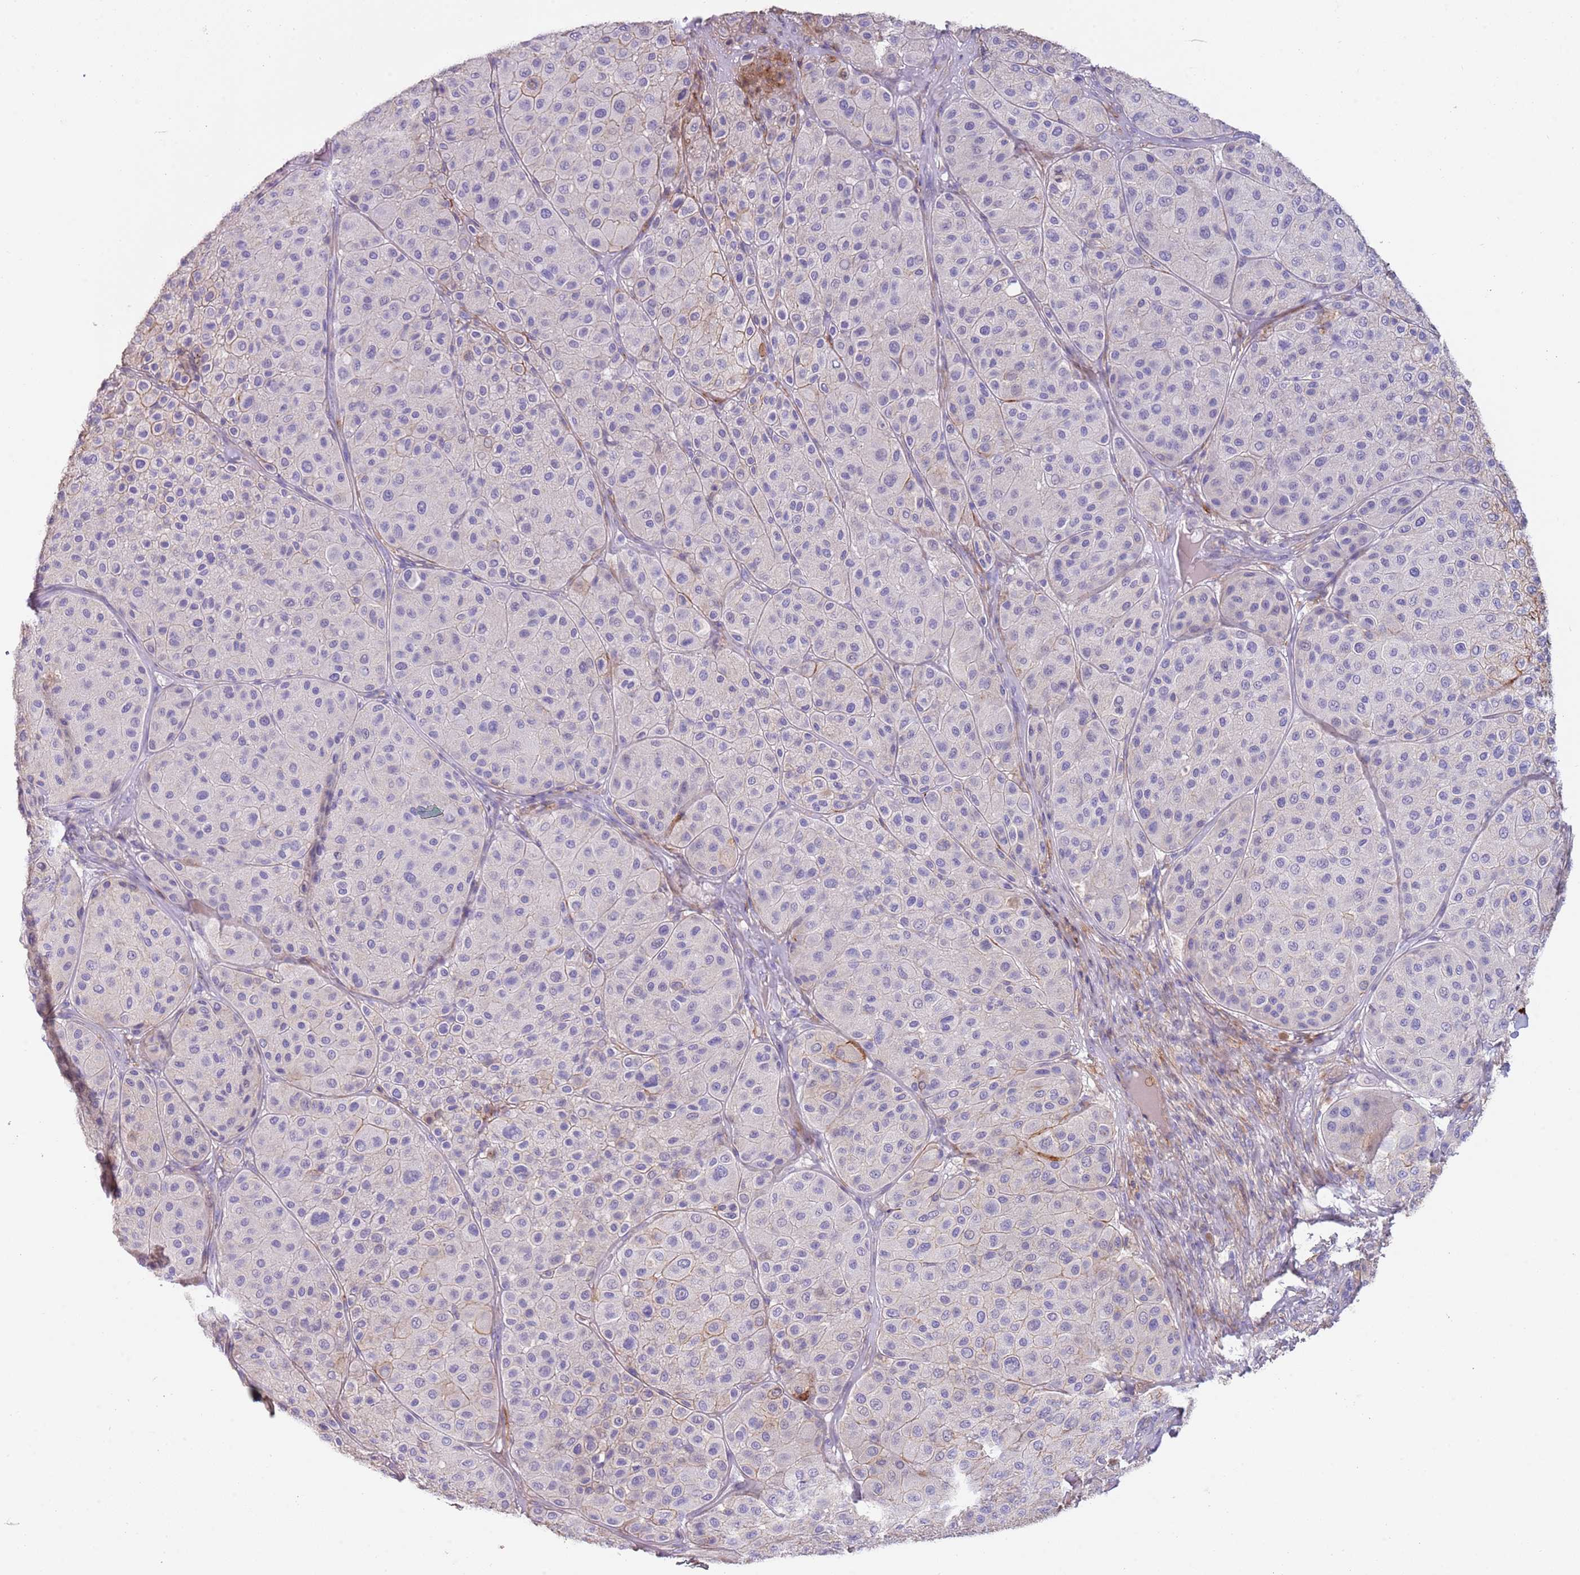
{"staining": {"intensity": "negative", "quantity": "none", "location": "none"}, "tissue": "melanoma", "cell_type": "Tumor cells", "image_type": "cancer", "snomed": [{"axis": "morphology", "description": "Malignant melanoma, Metastatic site"}, {"axis": "topography", "description": "Smooth muscle"}], "caption": "Tumor cells show no significant protein expression in melanoma.", "gene": "NBPF3", "patient": {"sex": "male", "age": 41}}